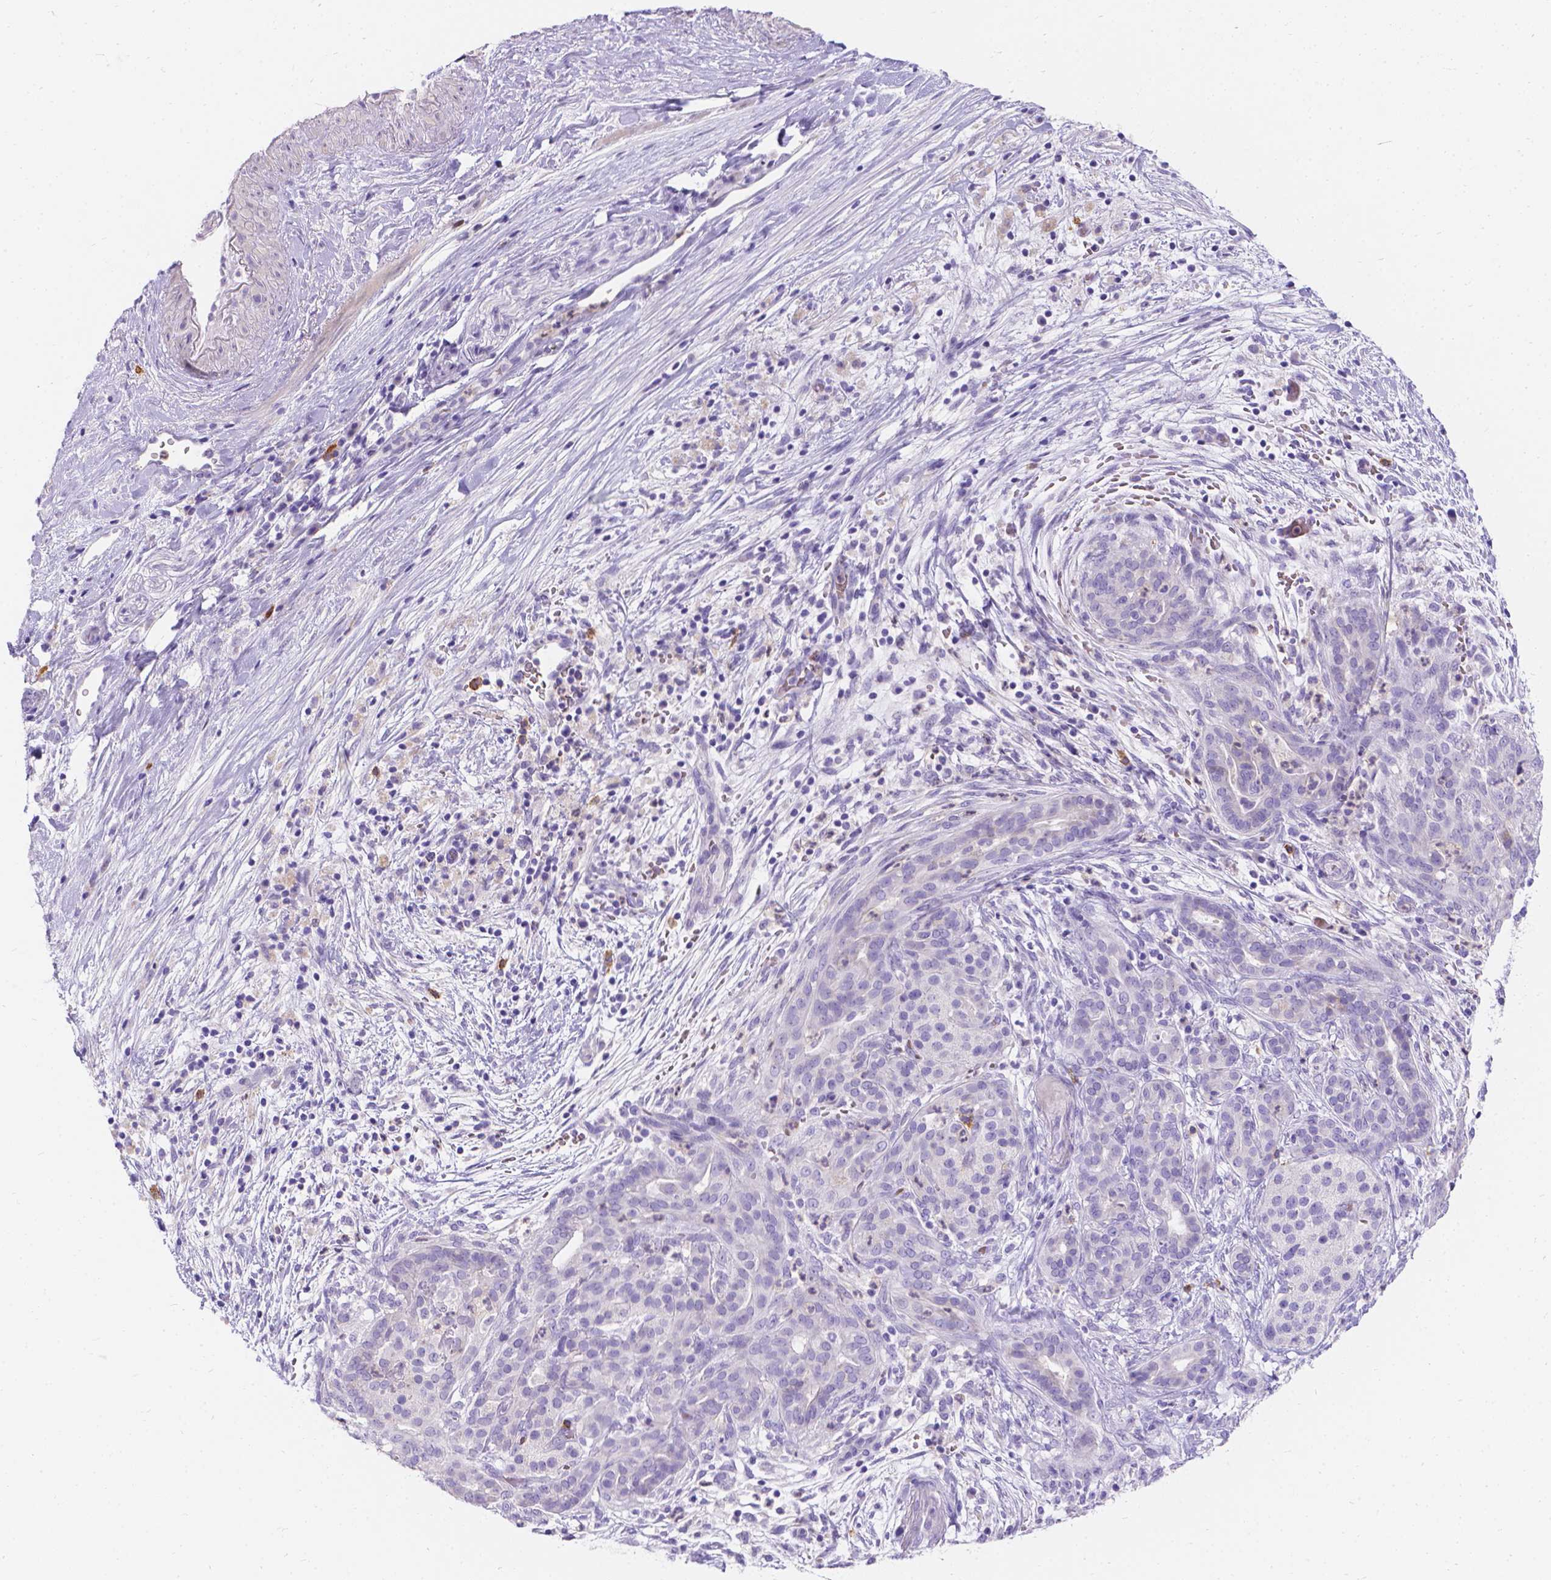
{"staining": {"intensity": "negative", "quantity": "none", "location": "none"}, "tissue": "pancreatic cancer", "cell_type": "Tumor cells", "image_type": "cancer", "snomed": [{"axis": "morphology", "description": "Adenocarcinoma, NOS"}, {"axis": "topography", "description": "Pancreas"}], "caption": "An immunohistochemistry (IHC) photomicrograph of pancreatic cancer is shown. There is no staining in tumor cells of pancreatic cancer.", "gene": "GNRHR", "patient": {"sex": "male", "age": 44}}